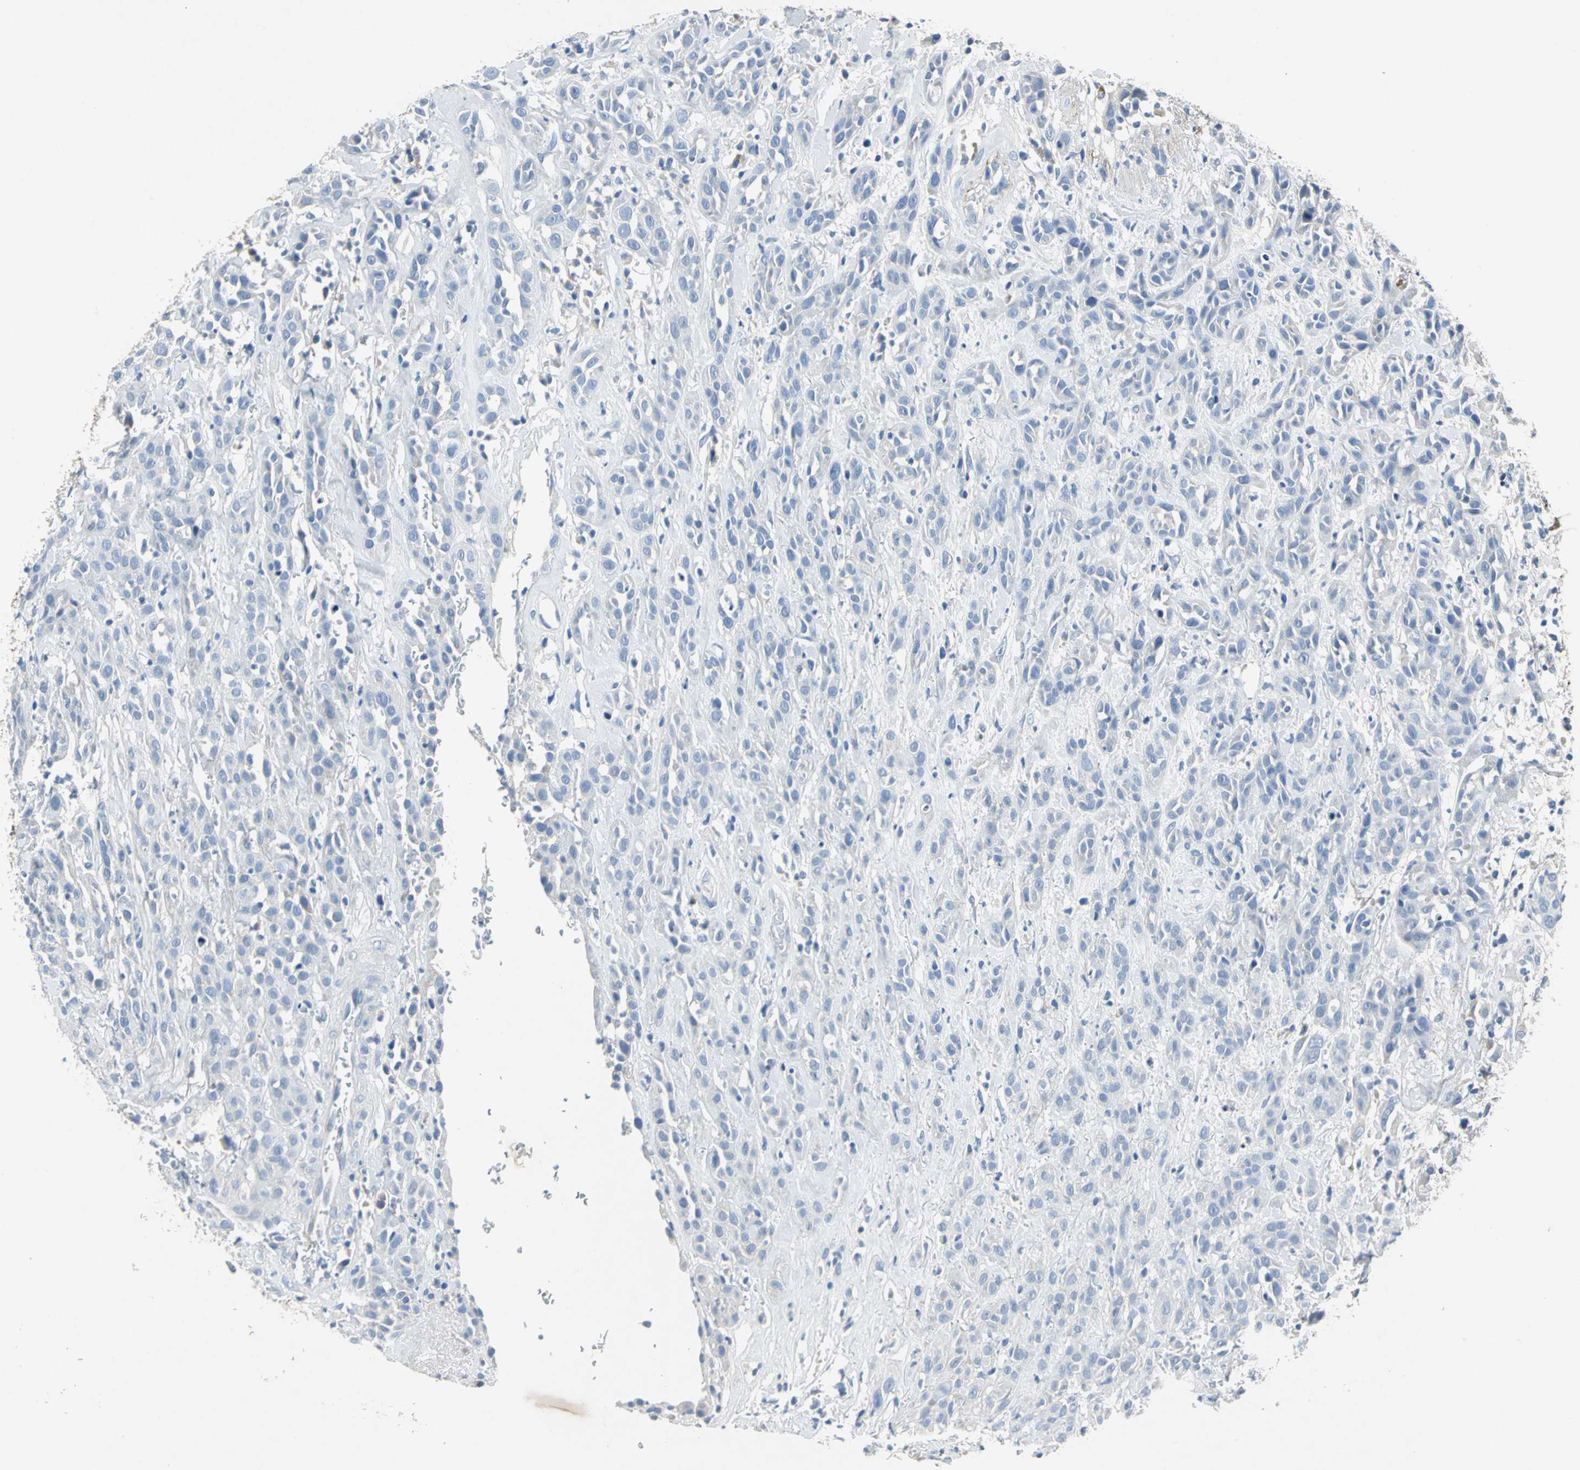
{"staining": {"intensity": "negative", "quantity": "none", "location": "none"}, "tissue": "head and neck cancer", "cell_type": "Tumor cells", "image_type": "cancer", "snomed": [{"axis": "morphology", "description": "Squamous cell carcinoma, NOS"}, {"axis": "topography", "description": "Head-Neck"}], "caption": "DAB (3,3'-diaminobenzidine) immunohistochemical staining of human head and neck squamous cell carcinoma demonstrates no significant expression in tumor cells.", "gene": "EFNB3", "patient": {"sex": "male", "age": 62}}